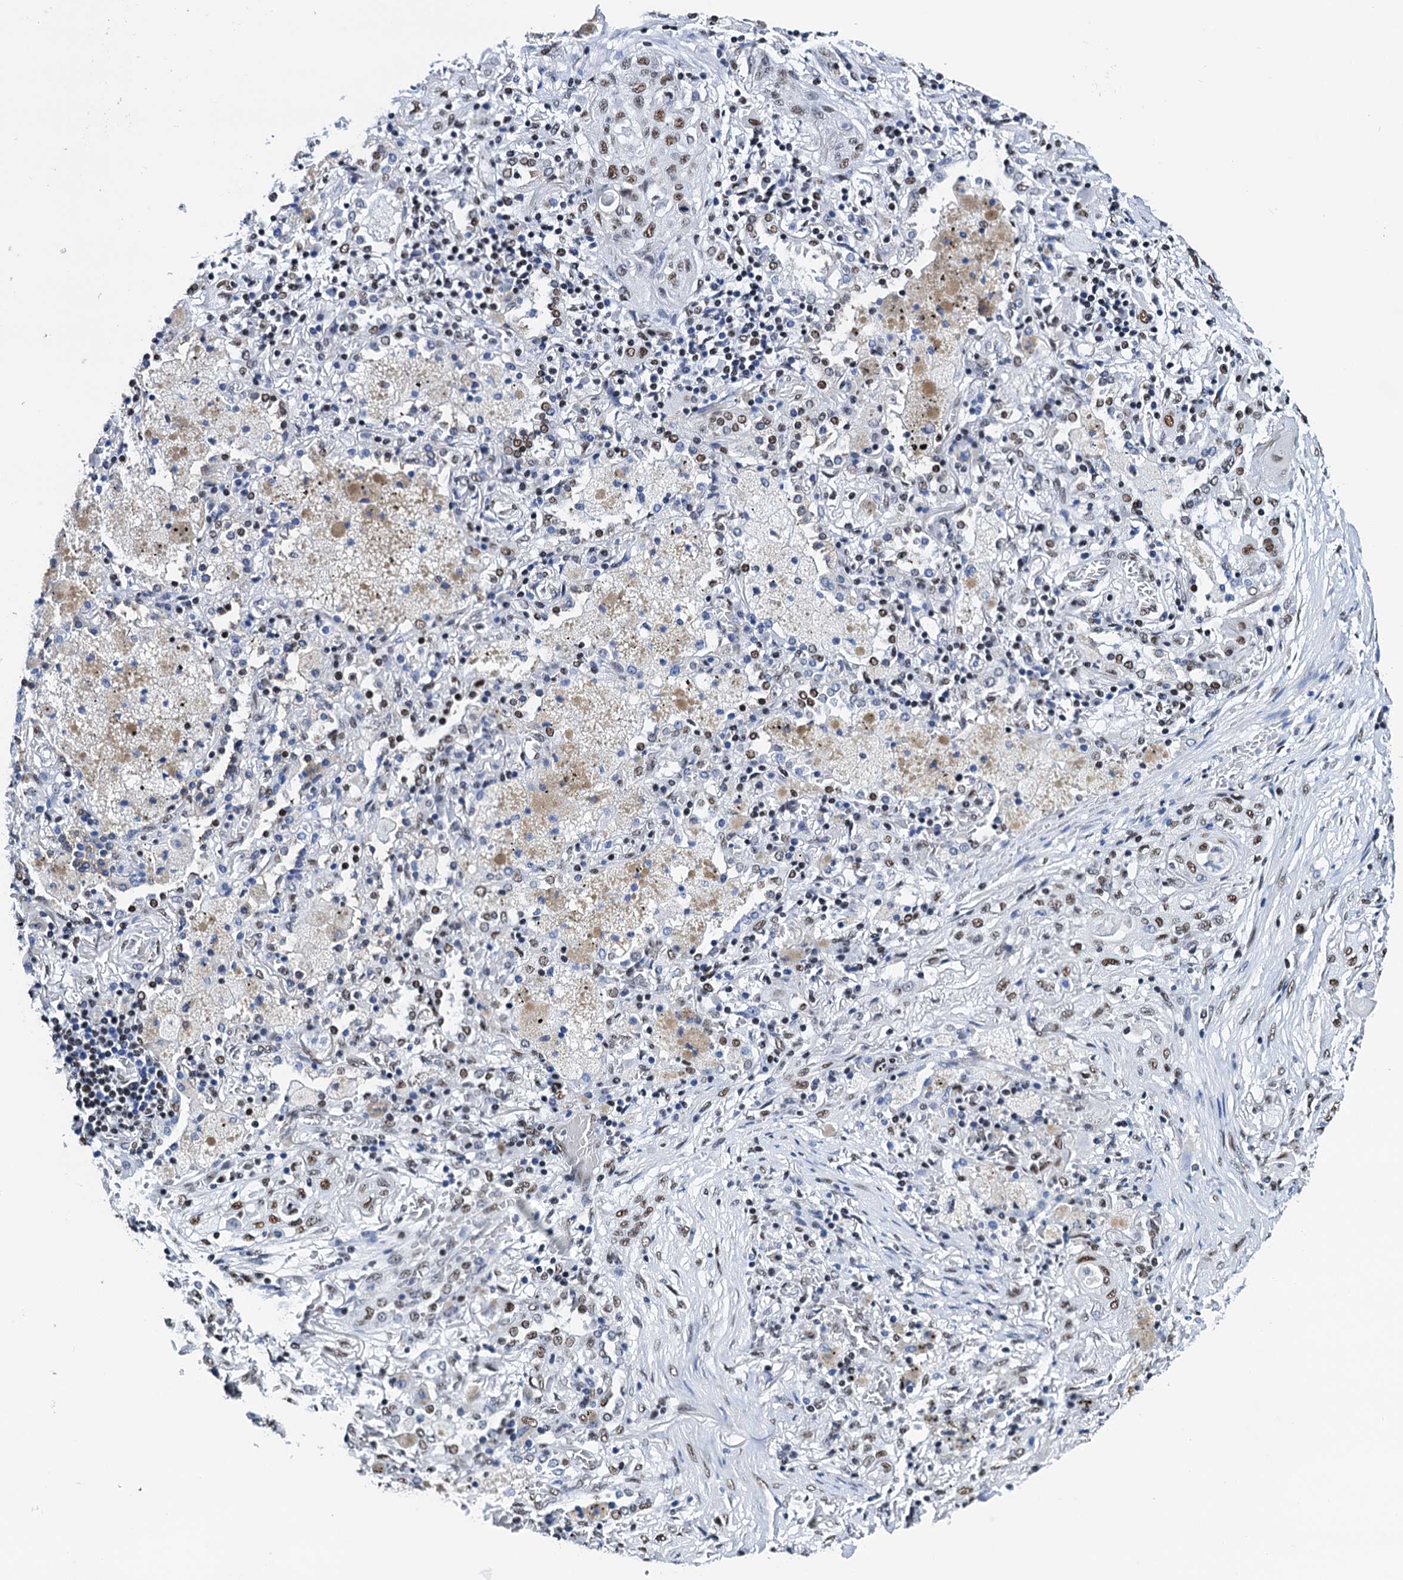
{"staining": {"intensity": "moderate", "quantity": ">75%", "location": "nuclear"}, "tissue": "lung cancer", "cell_type": "Tumor cells", "image_type": "cancer", "snomed": [{"axis": "morphology", "description": "Squamous cell carcinoma, NOS"}, {"axis": "topography", "description": "Lung"}], "caption": "A micrograph showing moderate nuclear expression in approximately >75% of tumor cells in lung cancer (squamous cell carcinoma), as visualized by brown immunohistochemical staining.", "gene": "SLTM", "patient": {"sex": "female", "age": 47}}